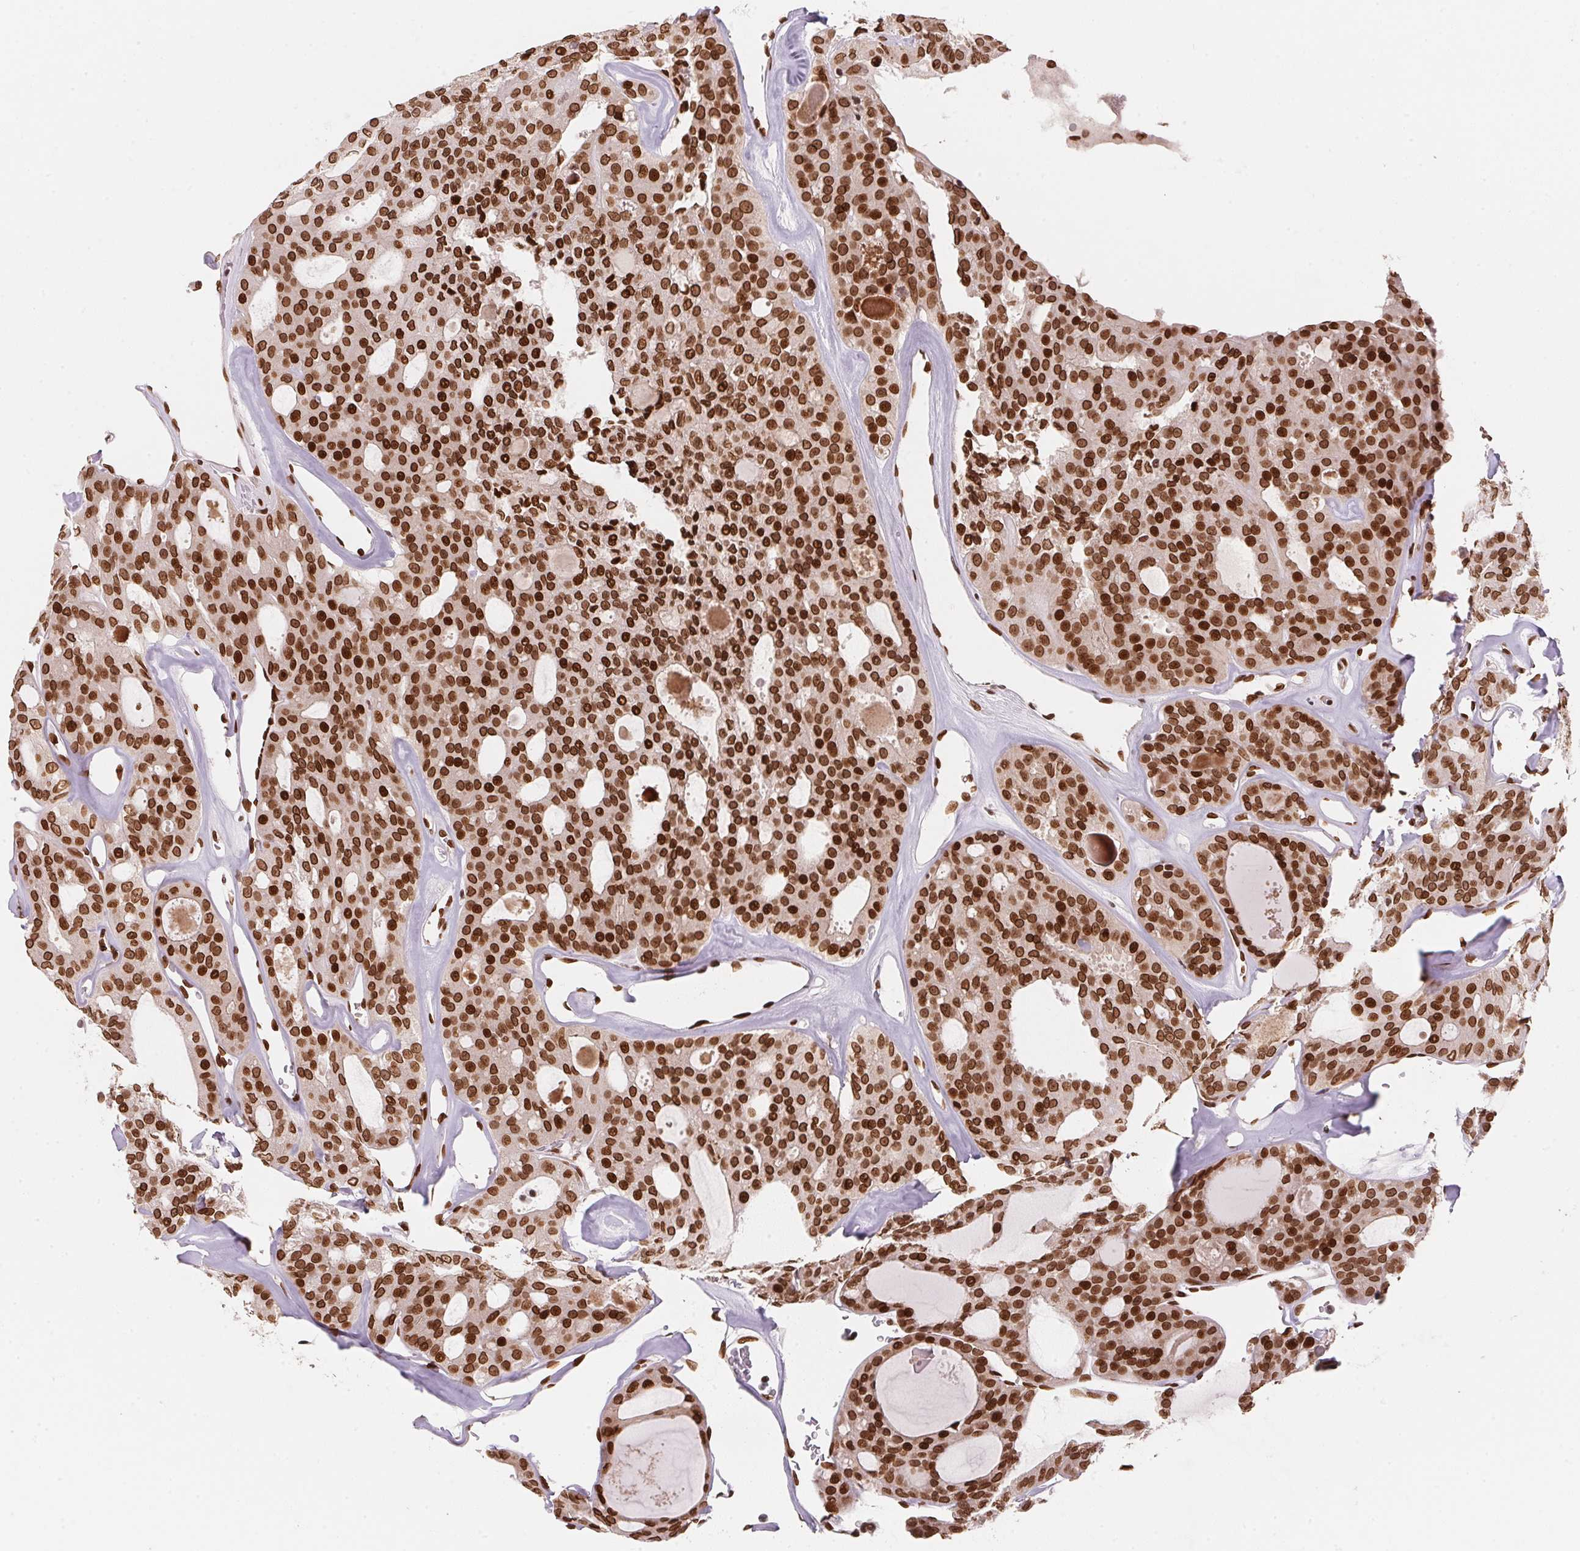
{"staining": {"intensity": "strong", "quantity": ">75%", "location": "nuclear"}, "tissue": "thyroid cancer", "cell_type": "Tumor cells", "image_type": "cancer", "snomed": [{"axis": "morphology", "description": "Follicular adenoma carcinoma, NOS"}, {"axis": "topography", "description": "Thyroid gland"}], "caption": "IHC (DAB) staining of human thyroid cancer (follicular adenoma carcinoma) demonstrates strong nuclear protein staining in about >75% of tumor cells.", "gene": "SAP30BP", "patient": {"sex": "male", "age": 75}}